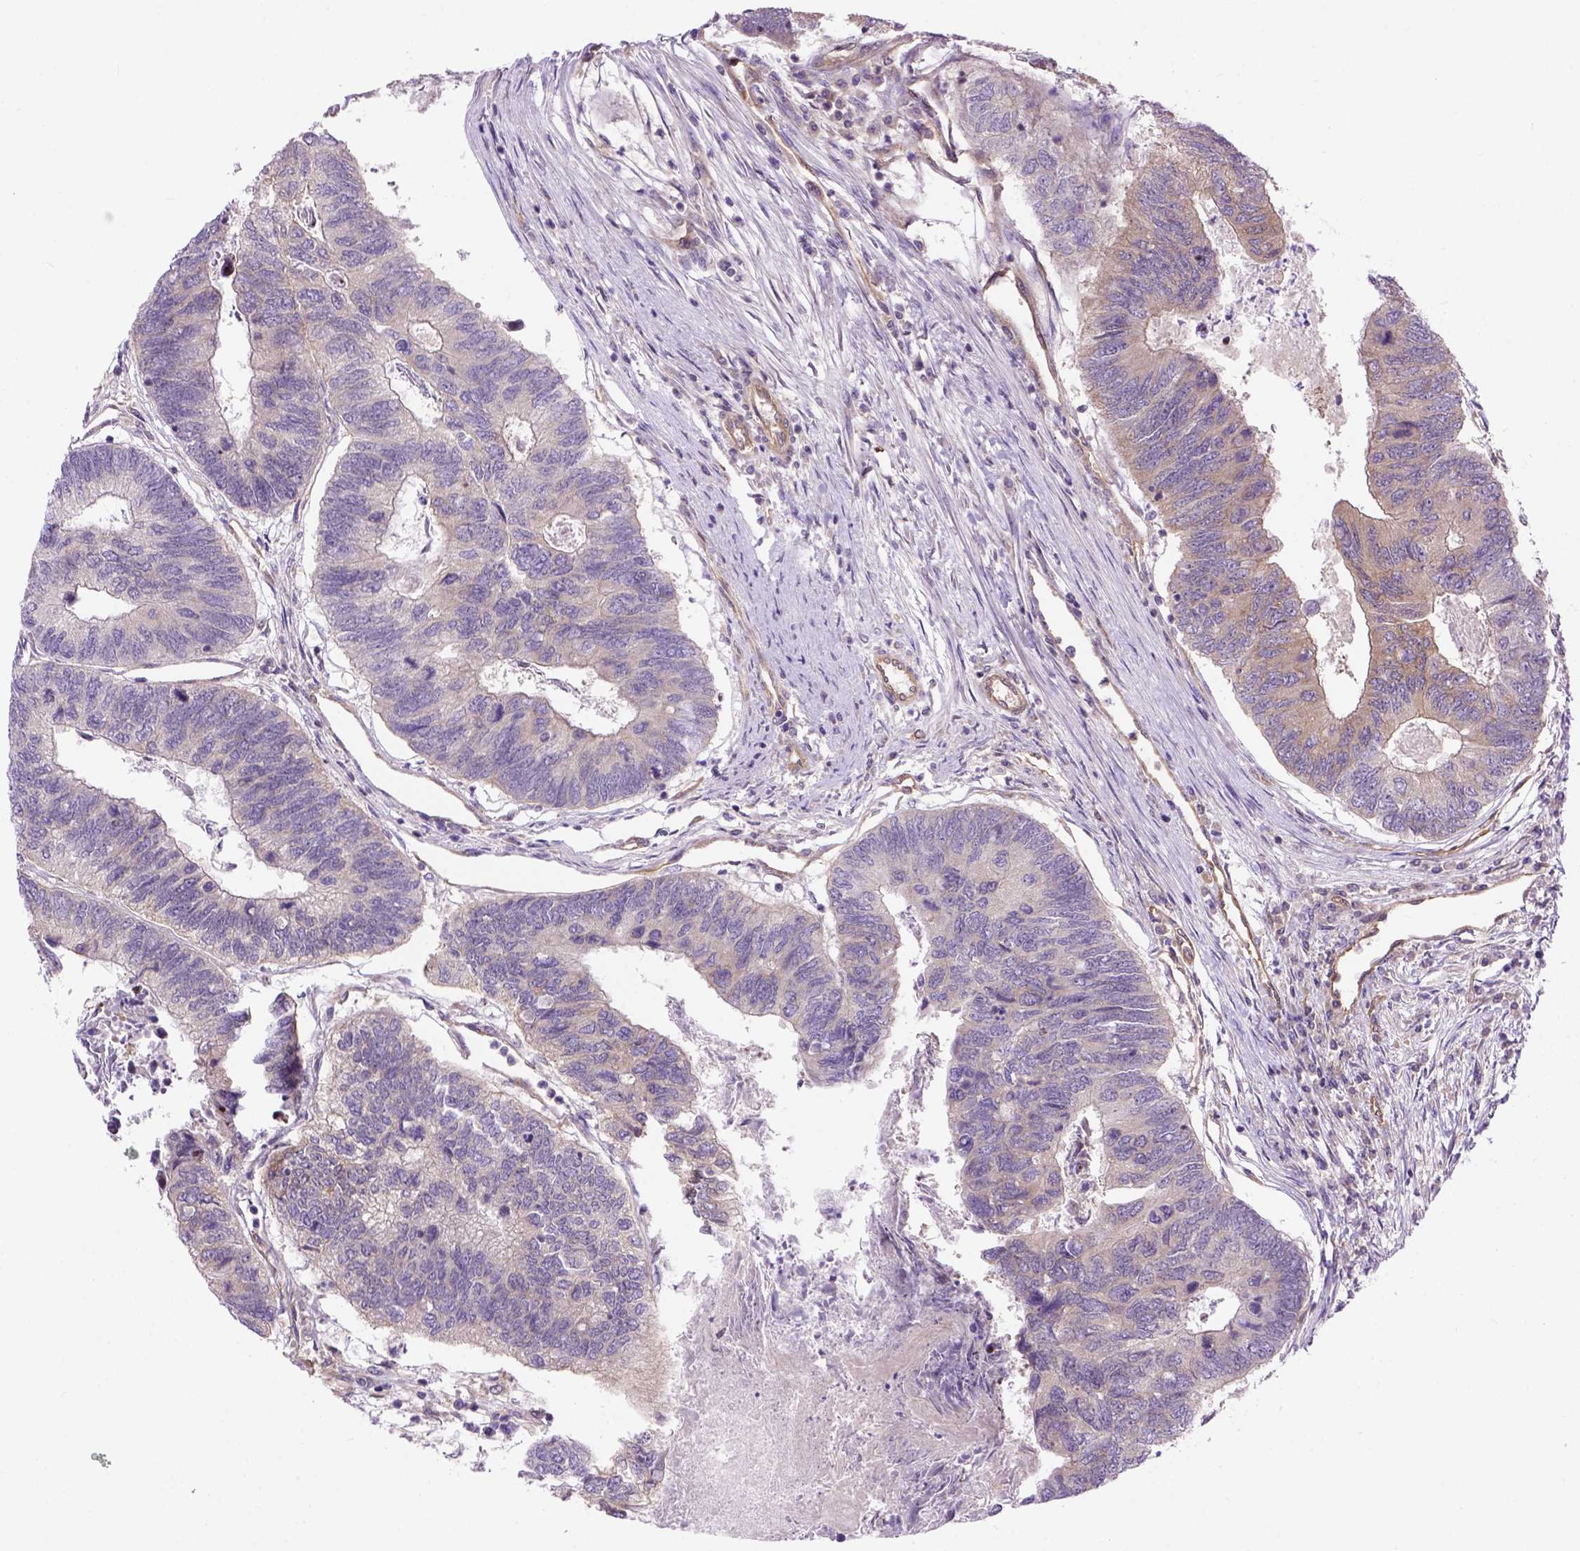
{"staining": {"intensity": "weak", "quantity": "25%-75%", "location": "cytoplasmic/membranous"}, "tissue": "colorectal cancer", "cell_type": "Tumor cells", "image_type": "cancer", "snomed": [{"axis": "morphology", "description": "Adenocarcinoma, NOS"}, {"axis": "topography", "description": "Colon"}], "caption": "Colorectal cancer (adenocarcinoma) stained with DAB IHC displays low levels of weak cytoplasmic/membranous expression in approximately 25%-75% of tumor cells.", "gene": "CASKIN2", "patient": {"sex": "female", "age": 67}}